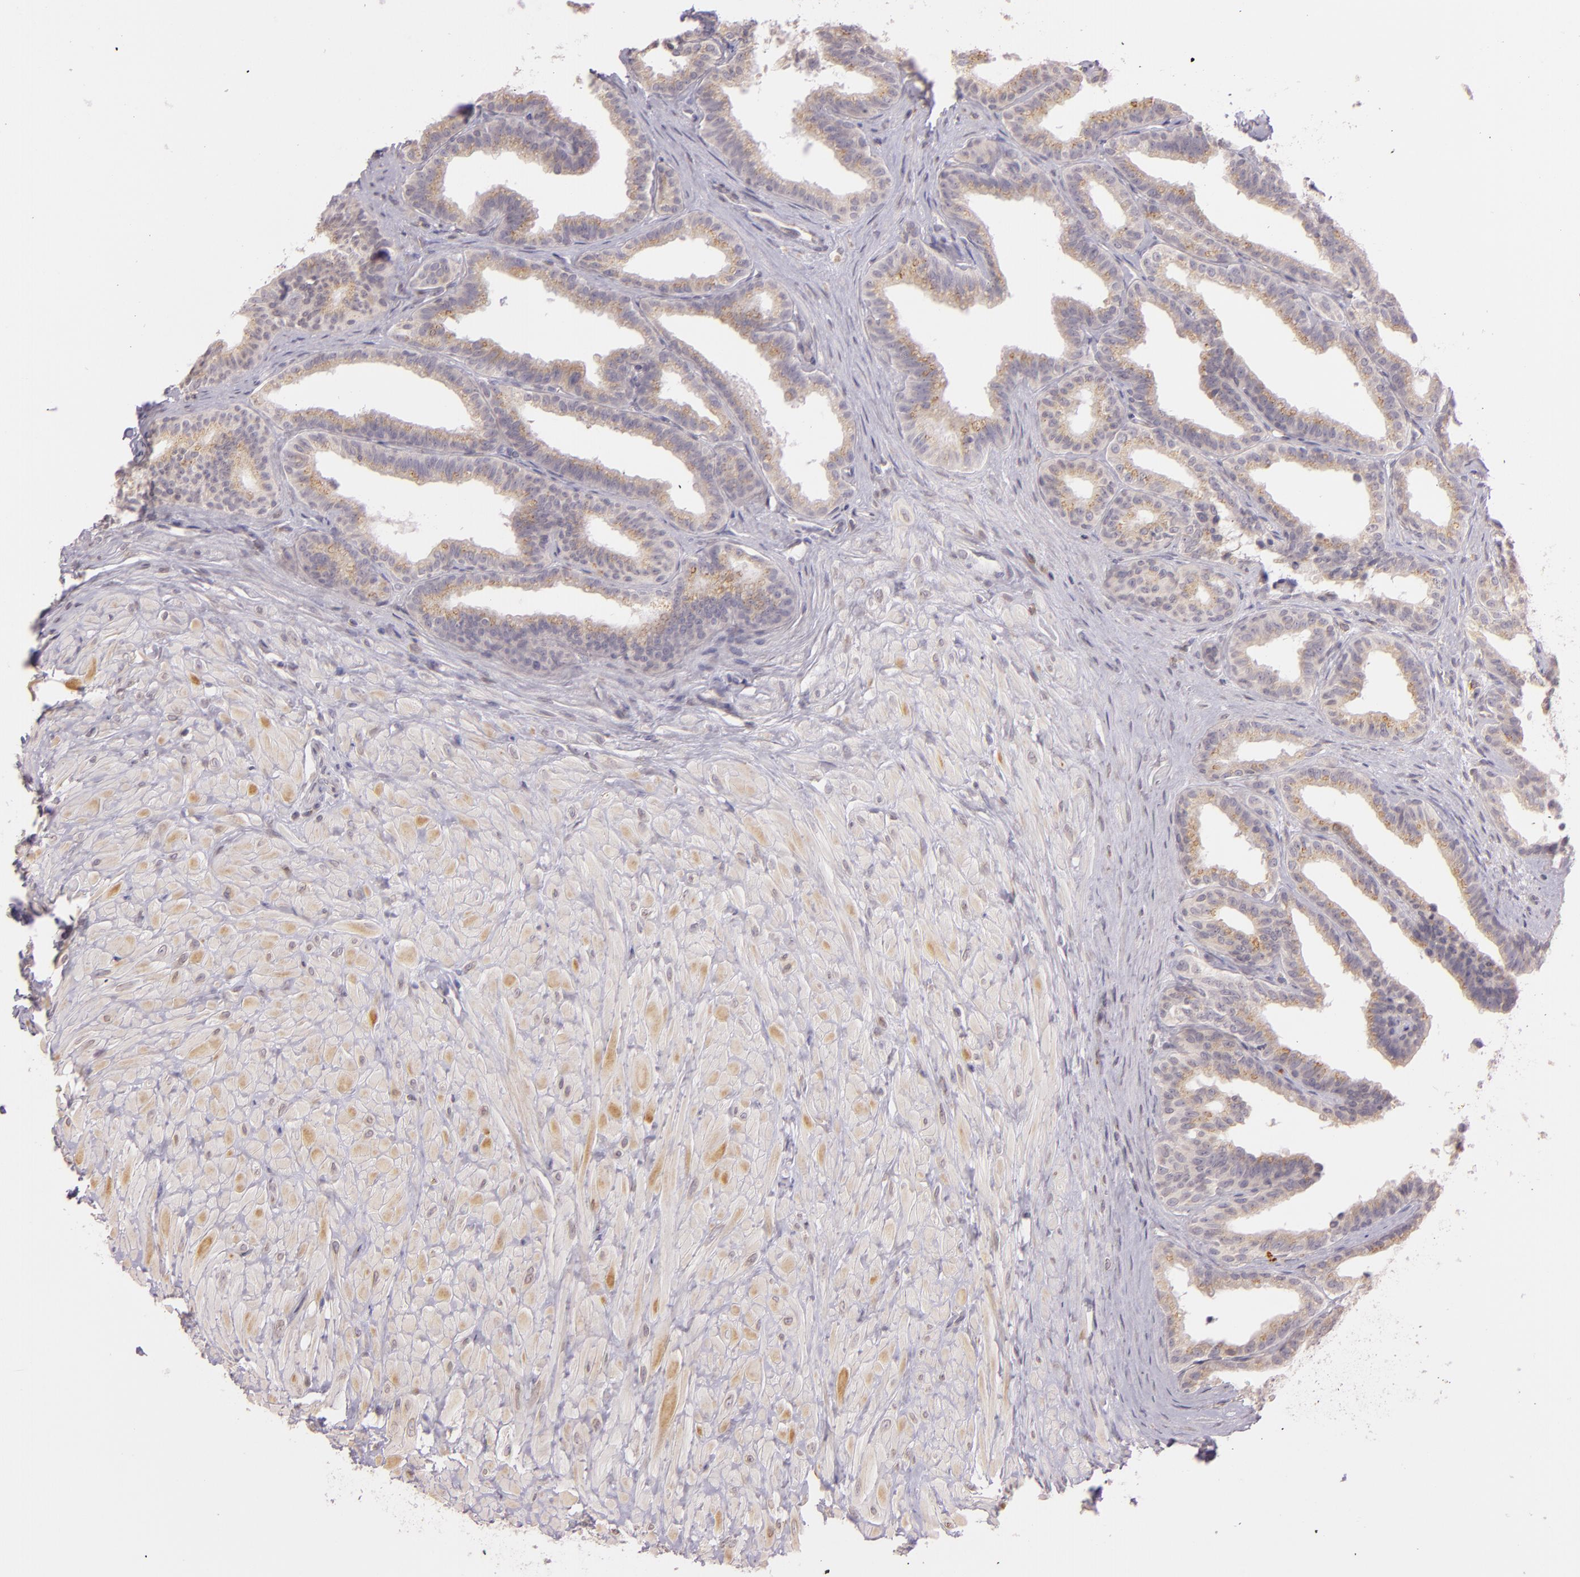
{"staining": {"intensity": "moderate", "quantity": ">75%", "location": "cytoplasmic/membranous"}, "tissue": "seminal vesicle", "cell_type": "Glandular cells", "image_type": "normal", "snomed": [{"axis": "morphology", "description": "Normal tissue, NOS"}, {"axis": "topography", "description": "Seminal veicle"}], "caption": "The immunohistochemical stain shows moderate cytoplasmic/membranous positivity in glandular cells of unremarkable seminal vesicle. Immunohistochemistry stains the protein in brown and the nuclei are stained blue.", "gene": "LGMN", "patient": {"sex": "male", "age": 26}}